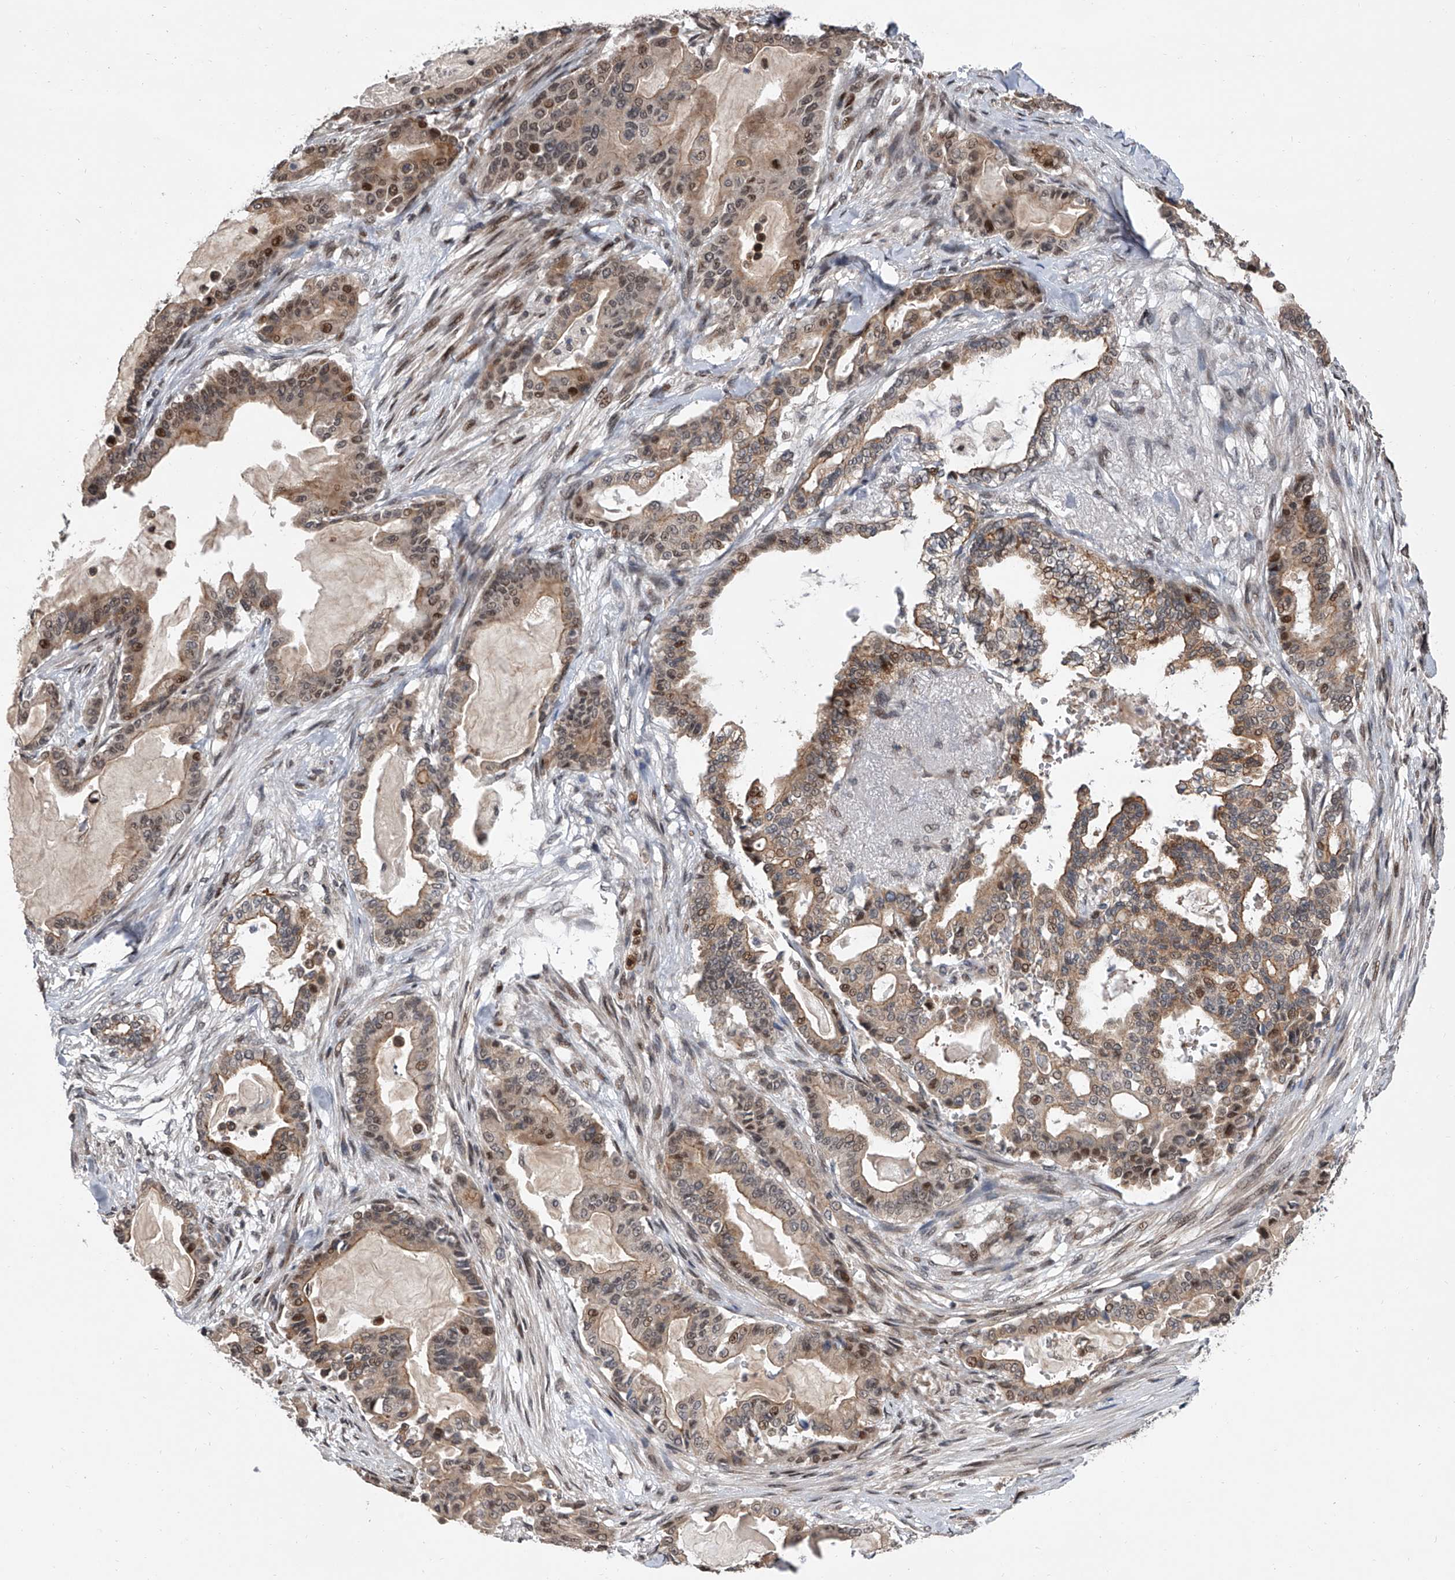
{"staining": {"intensity": "moderate", "quantity": "25%-75%", "location": "cytoplasmic/membranous,nuclear"}, "tissue": "pancreatic cancer", "cell_type": "Tumor cells", "image_type": "cancer", "snomed": [{"axis": "morphology", "description": "Adenocarcinoma, NOS"}, {"axis": "topography", "description": "Pancreas"}], "caption": "Protein expression analysis of pancreatic adenocarcinoma demonstrates moderate cytoplasmic/membranous and nuclear staining in approximately 25%-75% of tumor cells.", "gene": "ZNF426", "patient": {"sex": "male", "age": 63}}